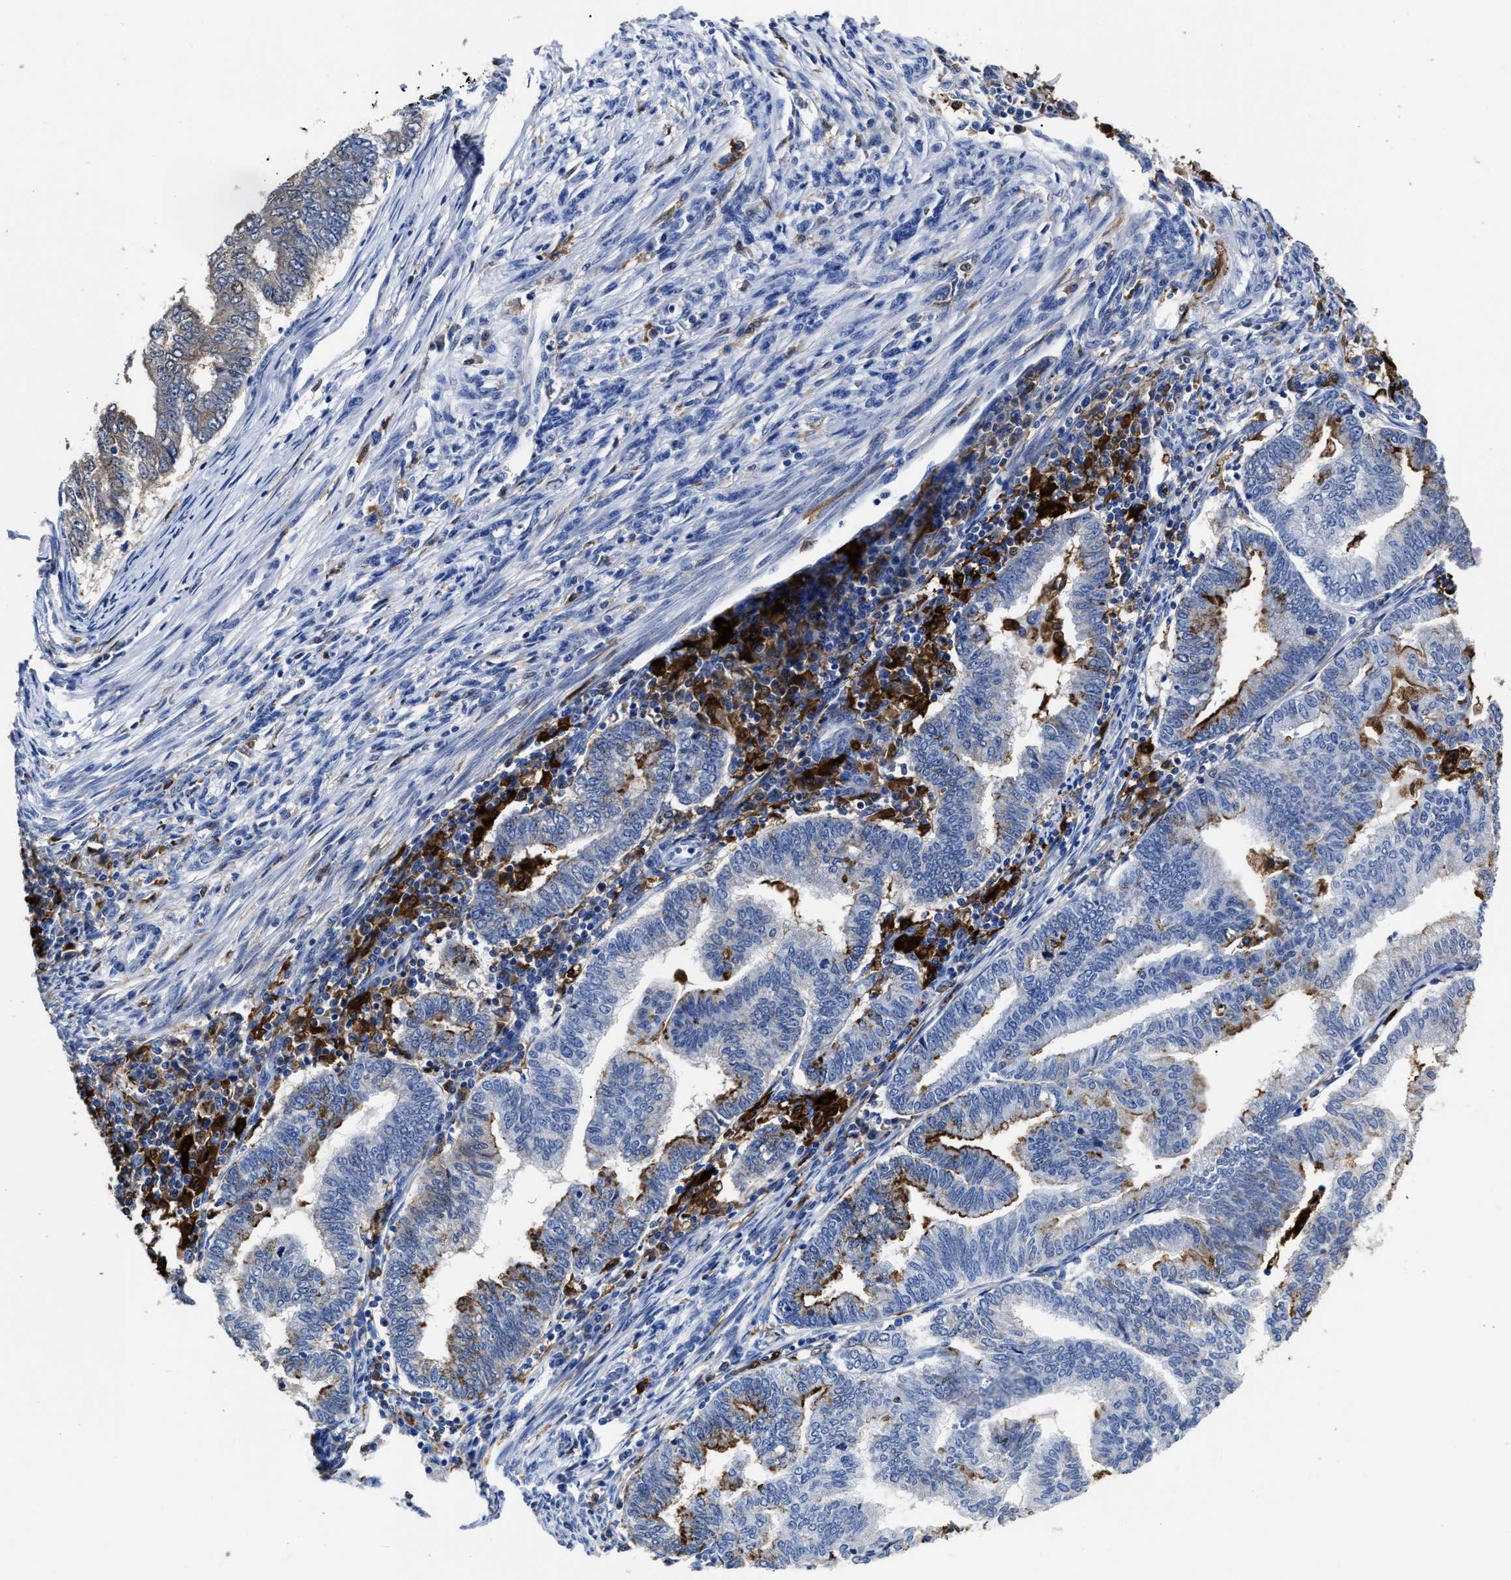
{"staining": {"intensity": "moderate", "quantity": "<25%", "location": "cytoplasmic/membranous"}, "tissue": "endometrial cancer", "cell_type": "Tumor cells", "image_type": "cancer", "snomed": [{"axis": "morphology", "description": "Polyp, NOS"}, {"axis": "morphology", "description": "Adenocarcinoma, NOS"}, {"axis": "morphology", "description": "Adenoma, NOS"}, {"axis": "topography", "description": "Endometrium"}], "caption": "A brown stain labels moderate cytoplasmic/membranous staining of a protein in human endometrial cancer tumor cells. (Stains: DAB in brown, nuclei in blue, Microscopy: brightfield microscopy at high magnification).", "gene": "PRPF4B", "patient": {"sex": "female", "age": 79}}